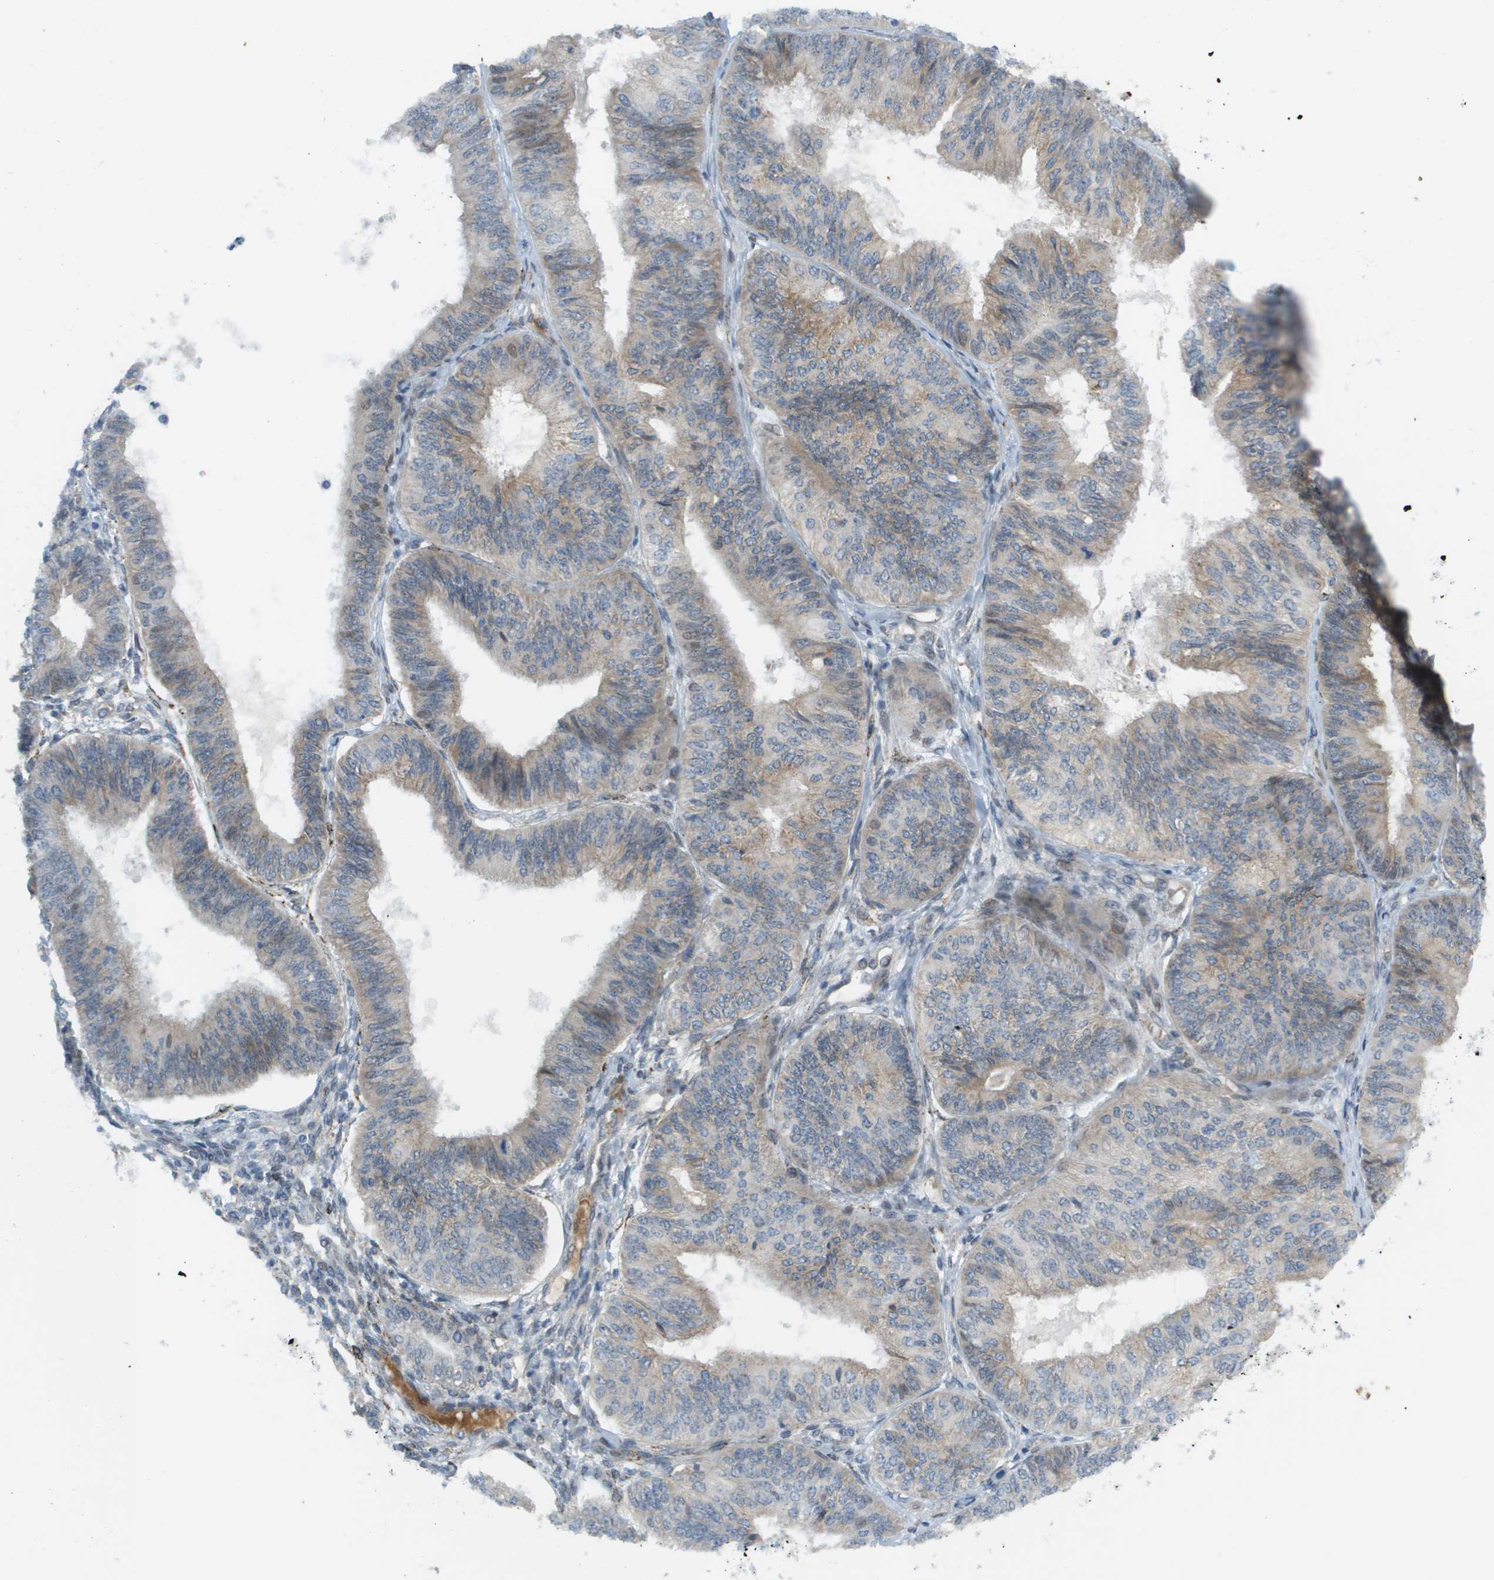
{"staining": {"intensity": "weak", "quantity": "25%-75%", "location": "cytoplasmic/membranous"}, "tissue": "endometrial cancer", "cell_type": "Tumor cells", "image_type": "cancer", "snomed": [{"axis": "morphology", "description": "Adenocarcinoma, NOS"}, {"axis": "topography", "description": "Endometrium"}], "caption": "This histopathology image exhibits immunohistochemistry (IHC) staining of adenocarcinoma (endometrial), with low weak cytoplasmic/membranous staining in approximately 25%-75% of tumor cells.", "gene": "CACNB4", "patient": {"sex": "female", "age": 58}}